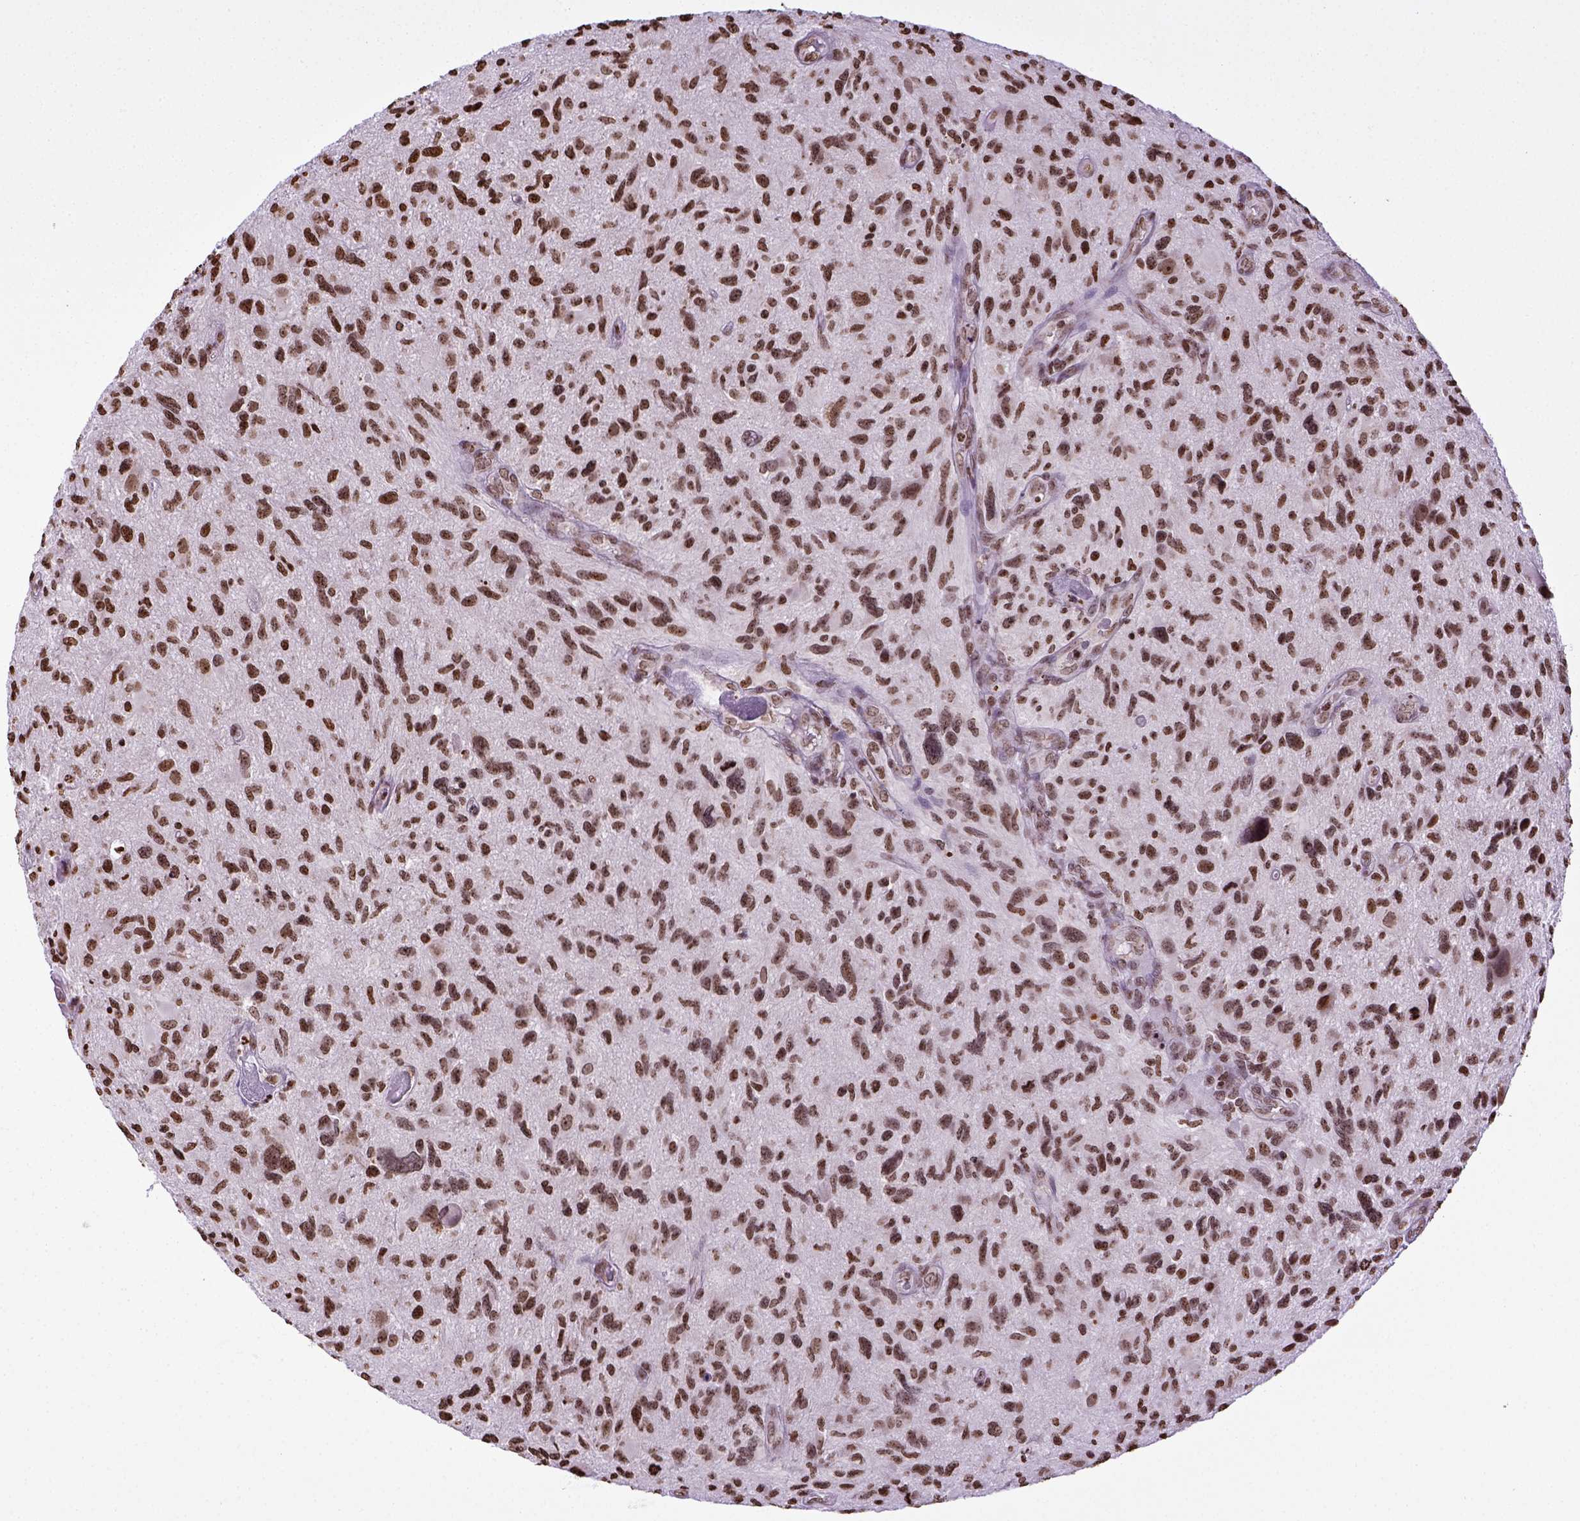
{"staining": {"intensity": "moderate", "quantity": ">75%", "location": "nuclear"}, "tissue": "glioma", "cell_type": "Tumor cells", "image_type": "cancer", "snomed": [{"axis": "morphology", "description": "Glioma, malignant, NOS"}, {"axis": "morphology", "description": "Glioma, malignant, High grade"}, {"axis": "topography", "description": "Brain"}], "caption": "High-magnification brightfield microscopy of glioma (malignant) stained with DAB (3,3'-diaminobenzidine) (brown) and counterstained with hematoxylin (blue). tumor cells exhibit moderate nuclear staining is appreciated in about>75% of cells. (DAB = brown stain, brightfield microscopy at high magnification).", "gene": "ZNF75D", "patient": {"sex": "female", "age": 71}}